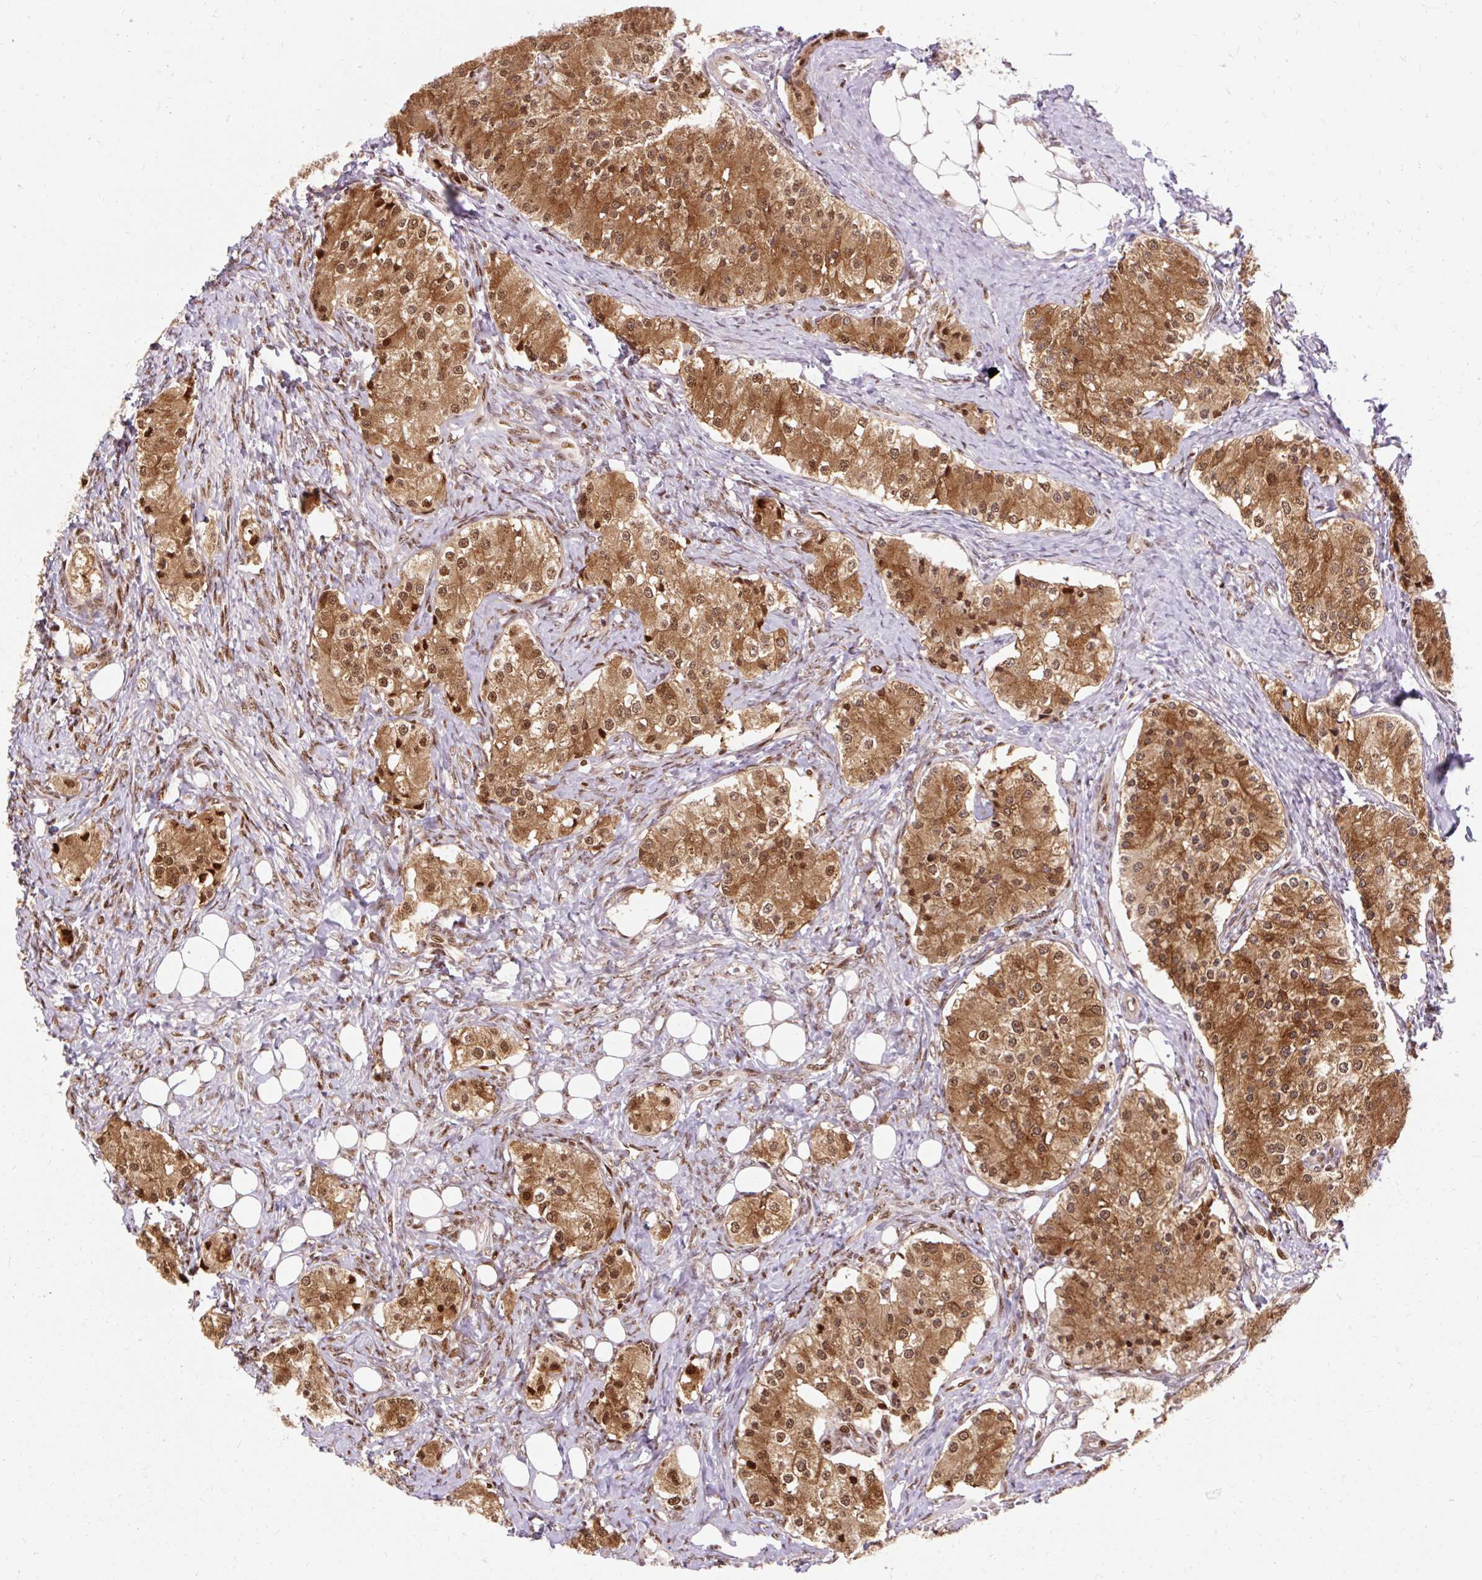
{"staining": {"intensity": "moderate", "quantity": ">75%", "location": "cytoplasmic/membranous,nuclear"}, "tissue": "carcinoid", "cell_type": "Tumor cells", "image_type": "cancer", "snomed": [{"axis": "morphology", "description": "Carcinoid, malignant, NOS"}, {"axis": "topography", "description": "Colon"}], "caption": "Carcinoid stained with immunohistochemistry (IHC) exhibits moderate cytoplasmic/membranous and nuclear staining in approximately >75% of tumor cells. (Brightfield microscopy of DAB IHC at high magnification).", "gene": "MECOM", "patient": {"sex": "female", "age": 52}}